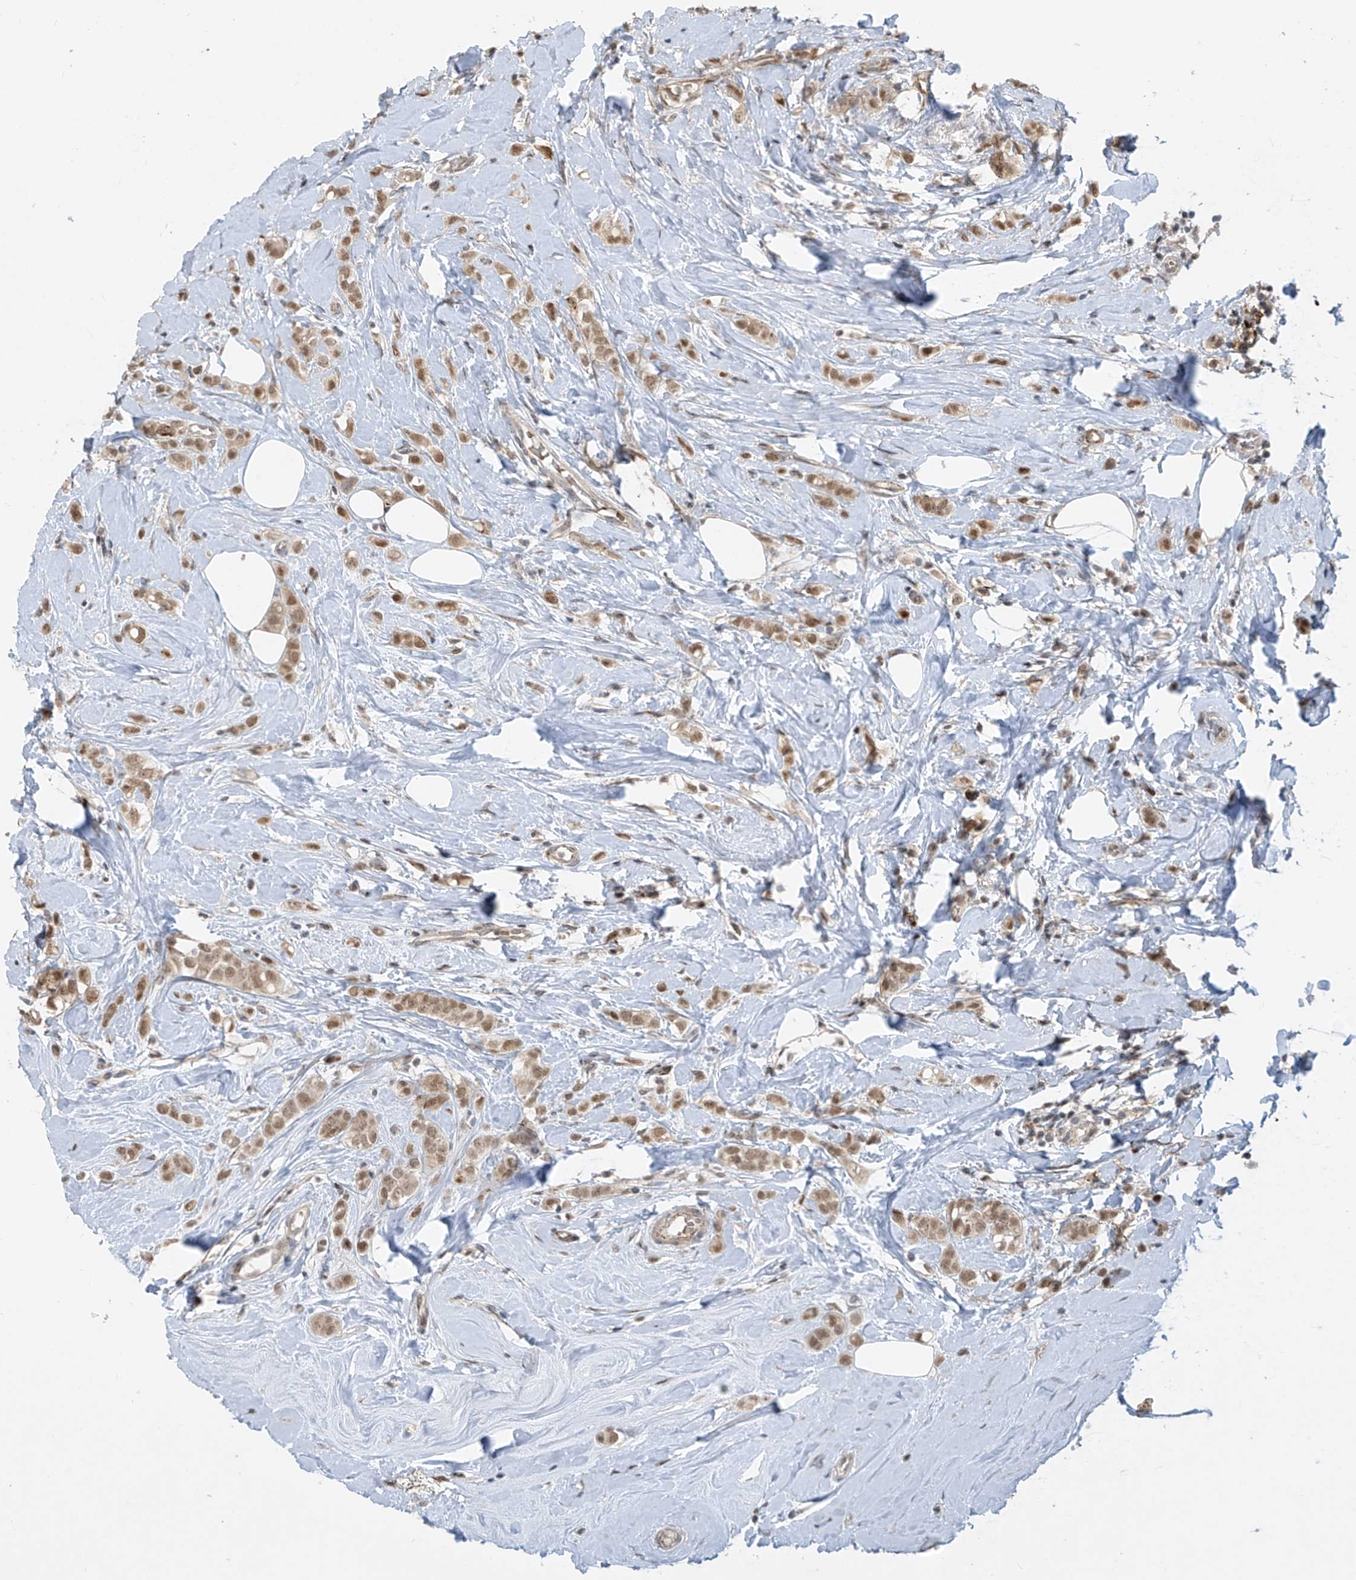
{"staining": {"intensity": "moderate", "quantity": ">75%", "location": "nuclear"}, "tissue": "breast cancer", "cell_type": "Tumor cells", "image_type": "cancer", "snomed": [{"axis": "morphology", "description": "Lobular carcinoma"}, {"axis": "topography", "description": "Breast"}], "caption": "Protein staining of breast cancer (lobular carcinoma) tissue demonstrates moderate nuclear expression in approximately >75% of tumor cells.", "gene": "LAGE3", "patient": {"sex": "female", "age": 47}}